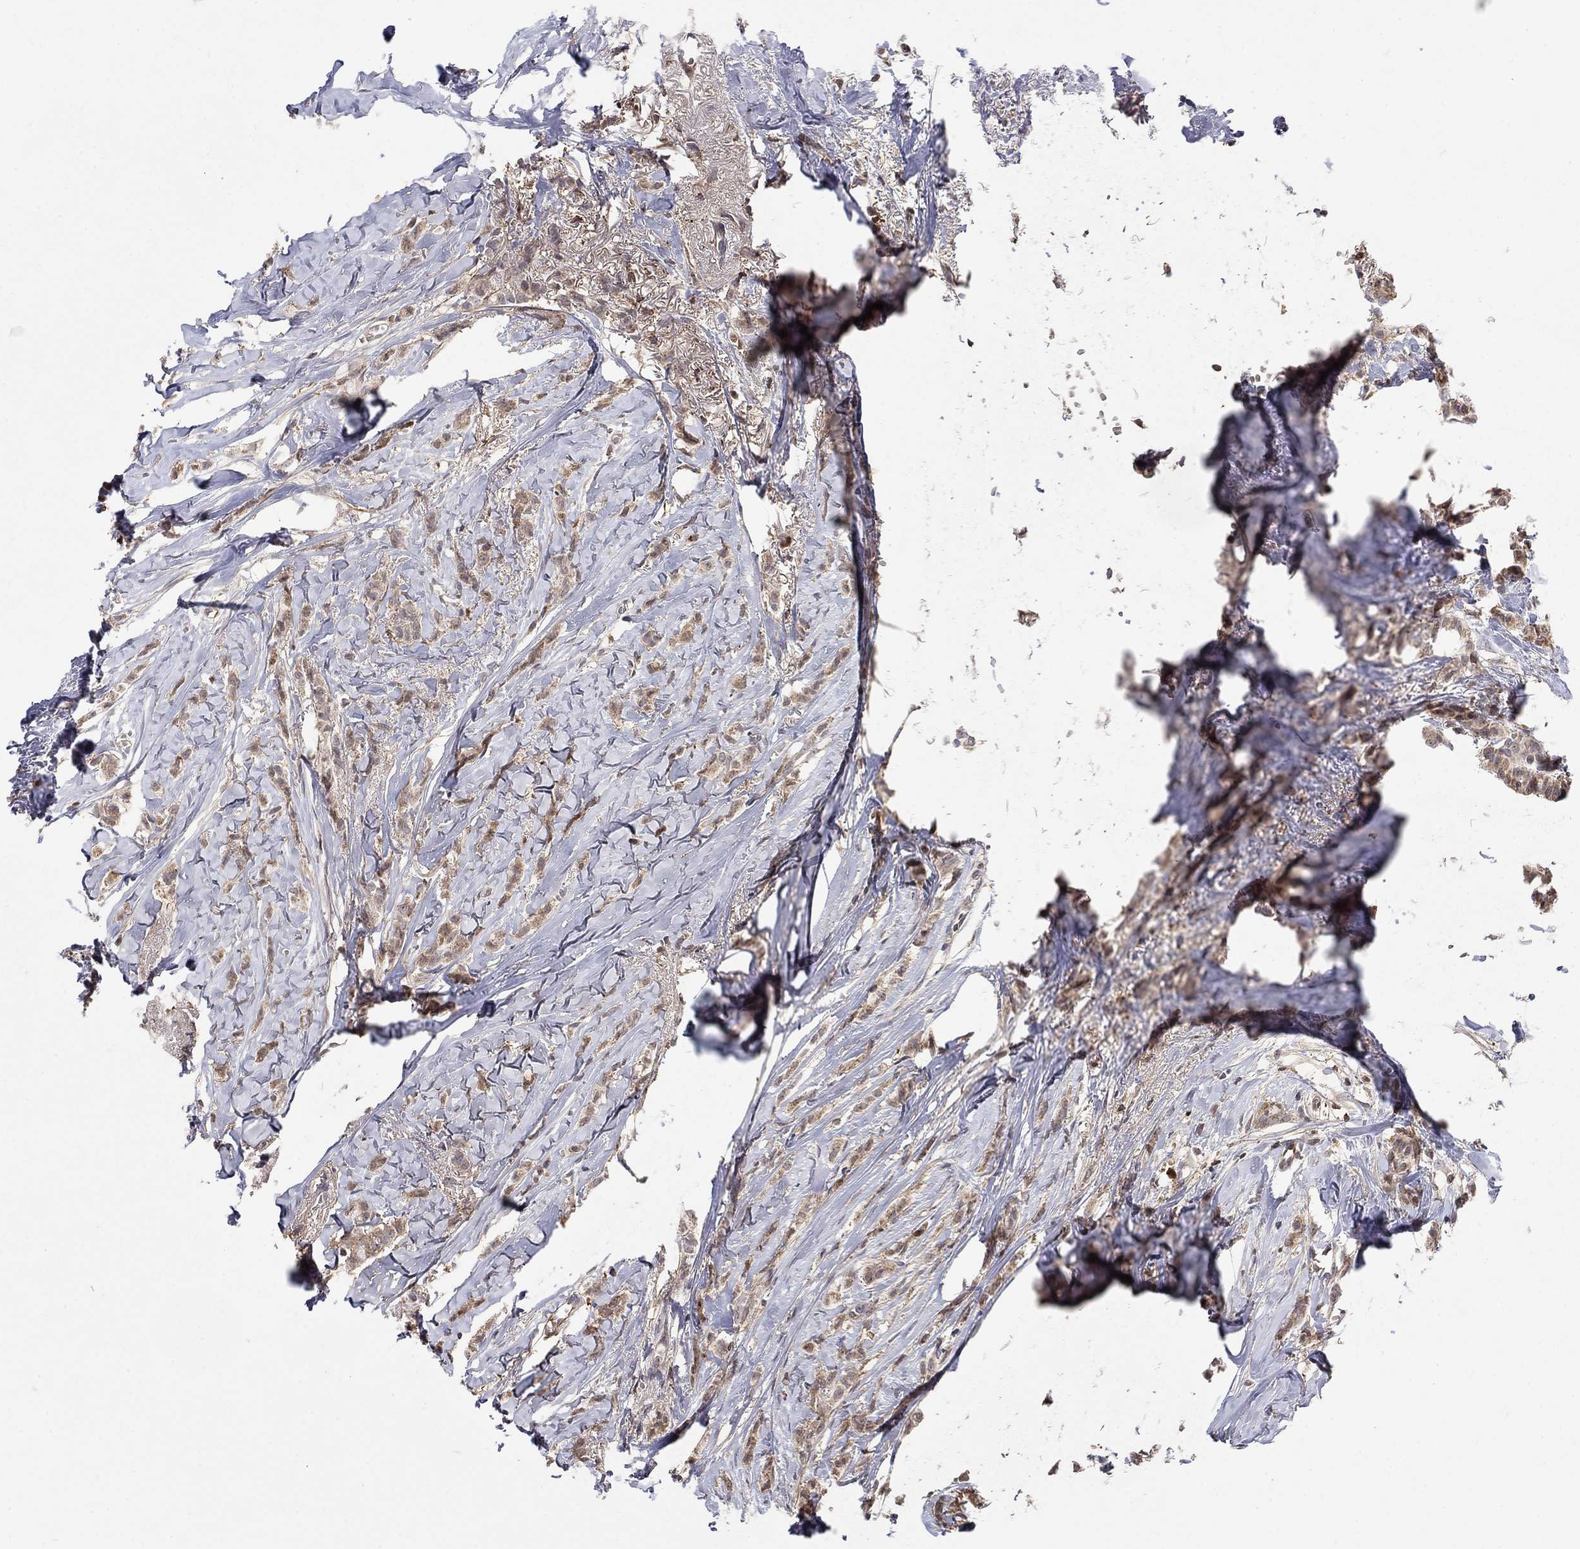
{"staining": {"intensity": "weak", "quantity": ">75%", "location": "cytoplasmic/membranous"}, "tissue": "breast cancer", "cell_type": "Tumor cells", "image_type": "cancer", "snomed": [{"axis": "morphology", "description": "Duct carcinoma"}, {"axis": "topography", "description": "Breast"}], "caption": "Breast intraductal carcinoma stained for a protein demonstrates weak cytoplasmic/membranous positivity in tumor cells.", "gene": "LPCAT4", "patient": {"sex": "female", "age": 85}}